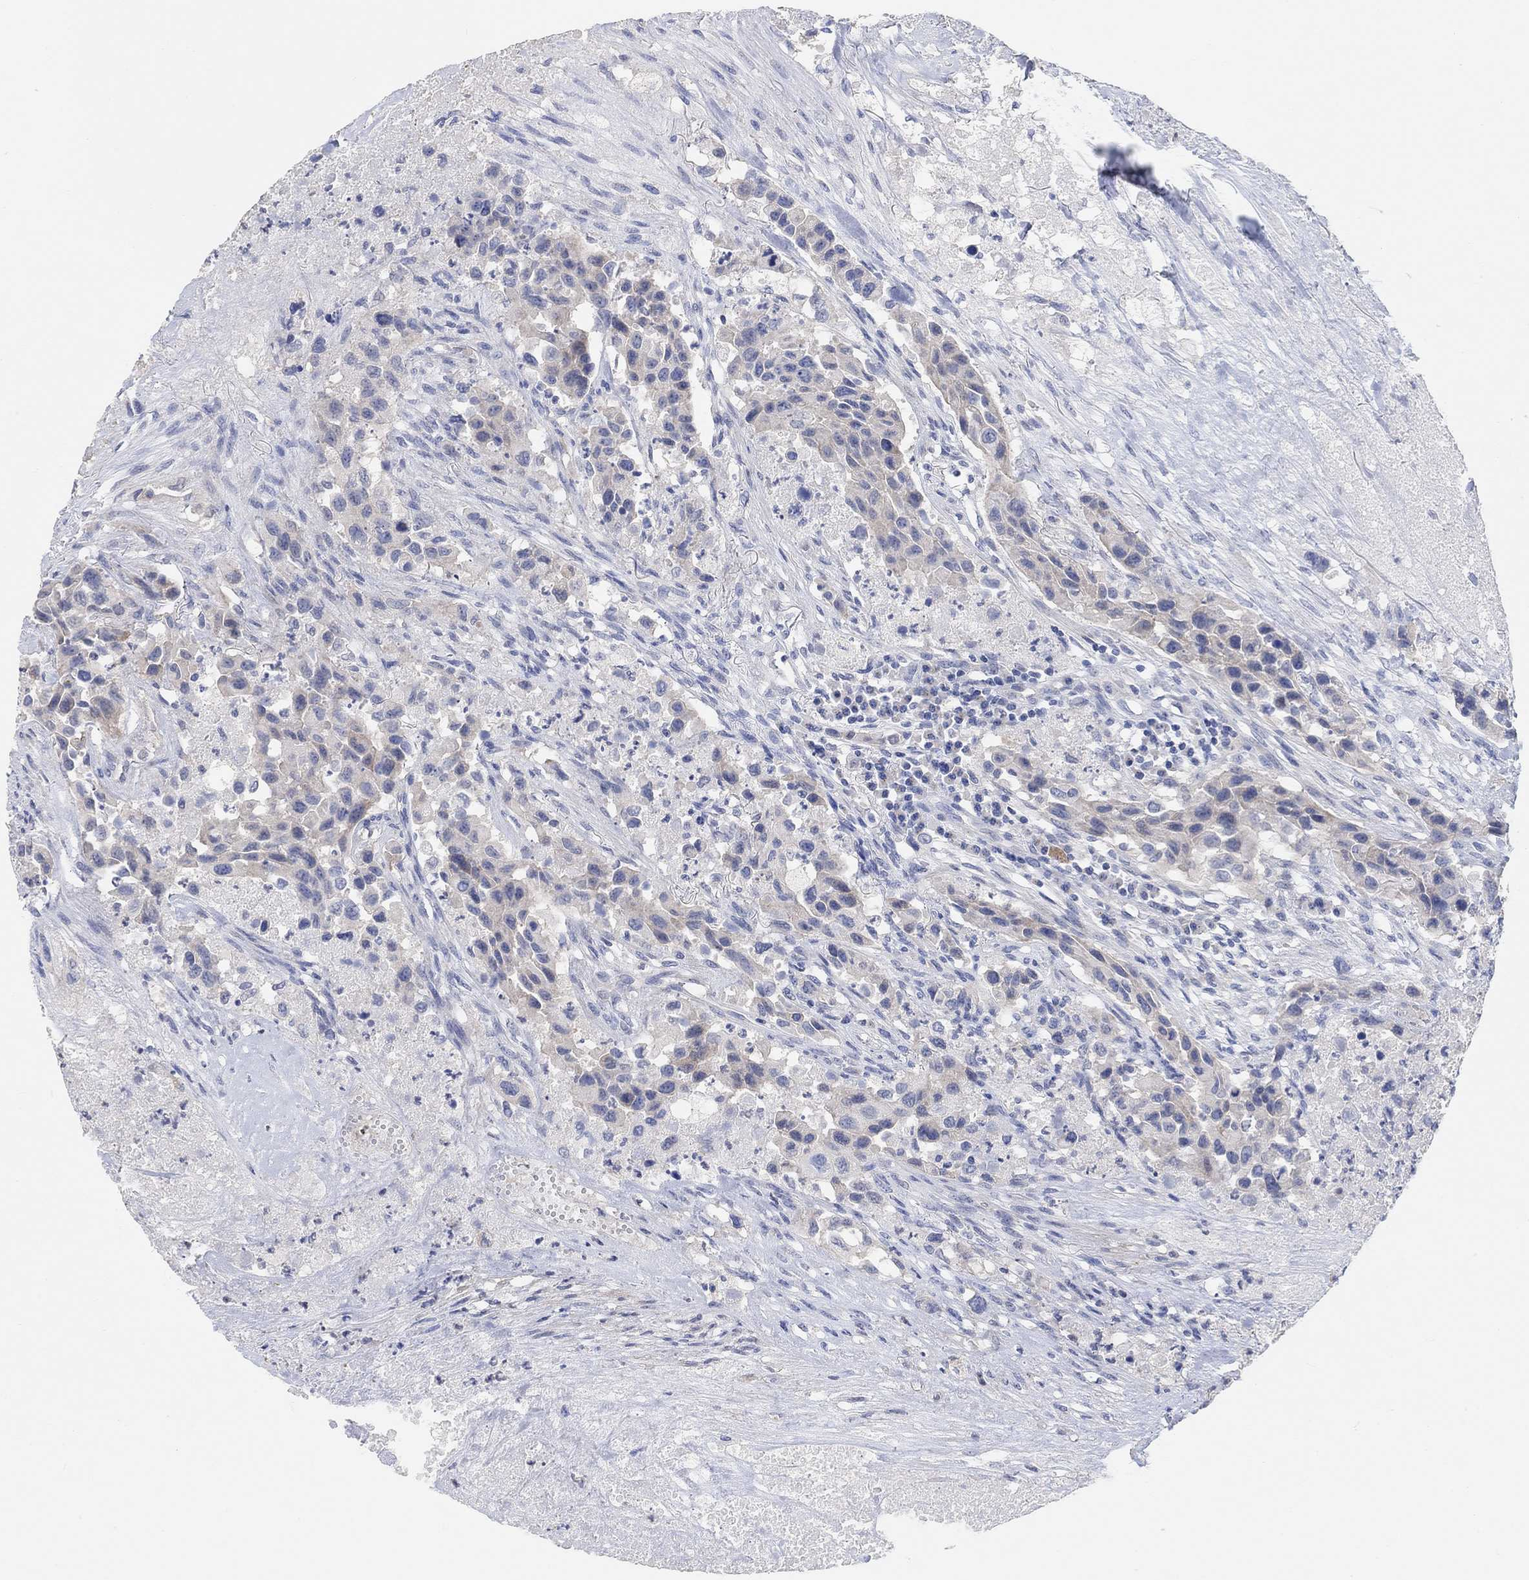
{"staining": {"intensity": "negative", "quantity": "none", "location": "none"}, "tissue": "urothelial cancer", "cell_type": "Tumor cells", "image_type": "cancer", "snomed": [{"axis": "morphology", "description": "Urothelial carcinoma, High grade"}, {"axis": "topography", "description": "Urinary bladder"}], "caption": "The photomicrograph reveals no significant staining in tumor cells of high-grade urothelial carcinoma.", "gene": "NLRP14", "patient": {"sex": "female", "age": 73}}